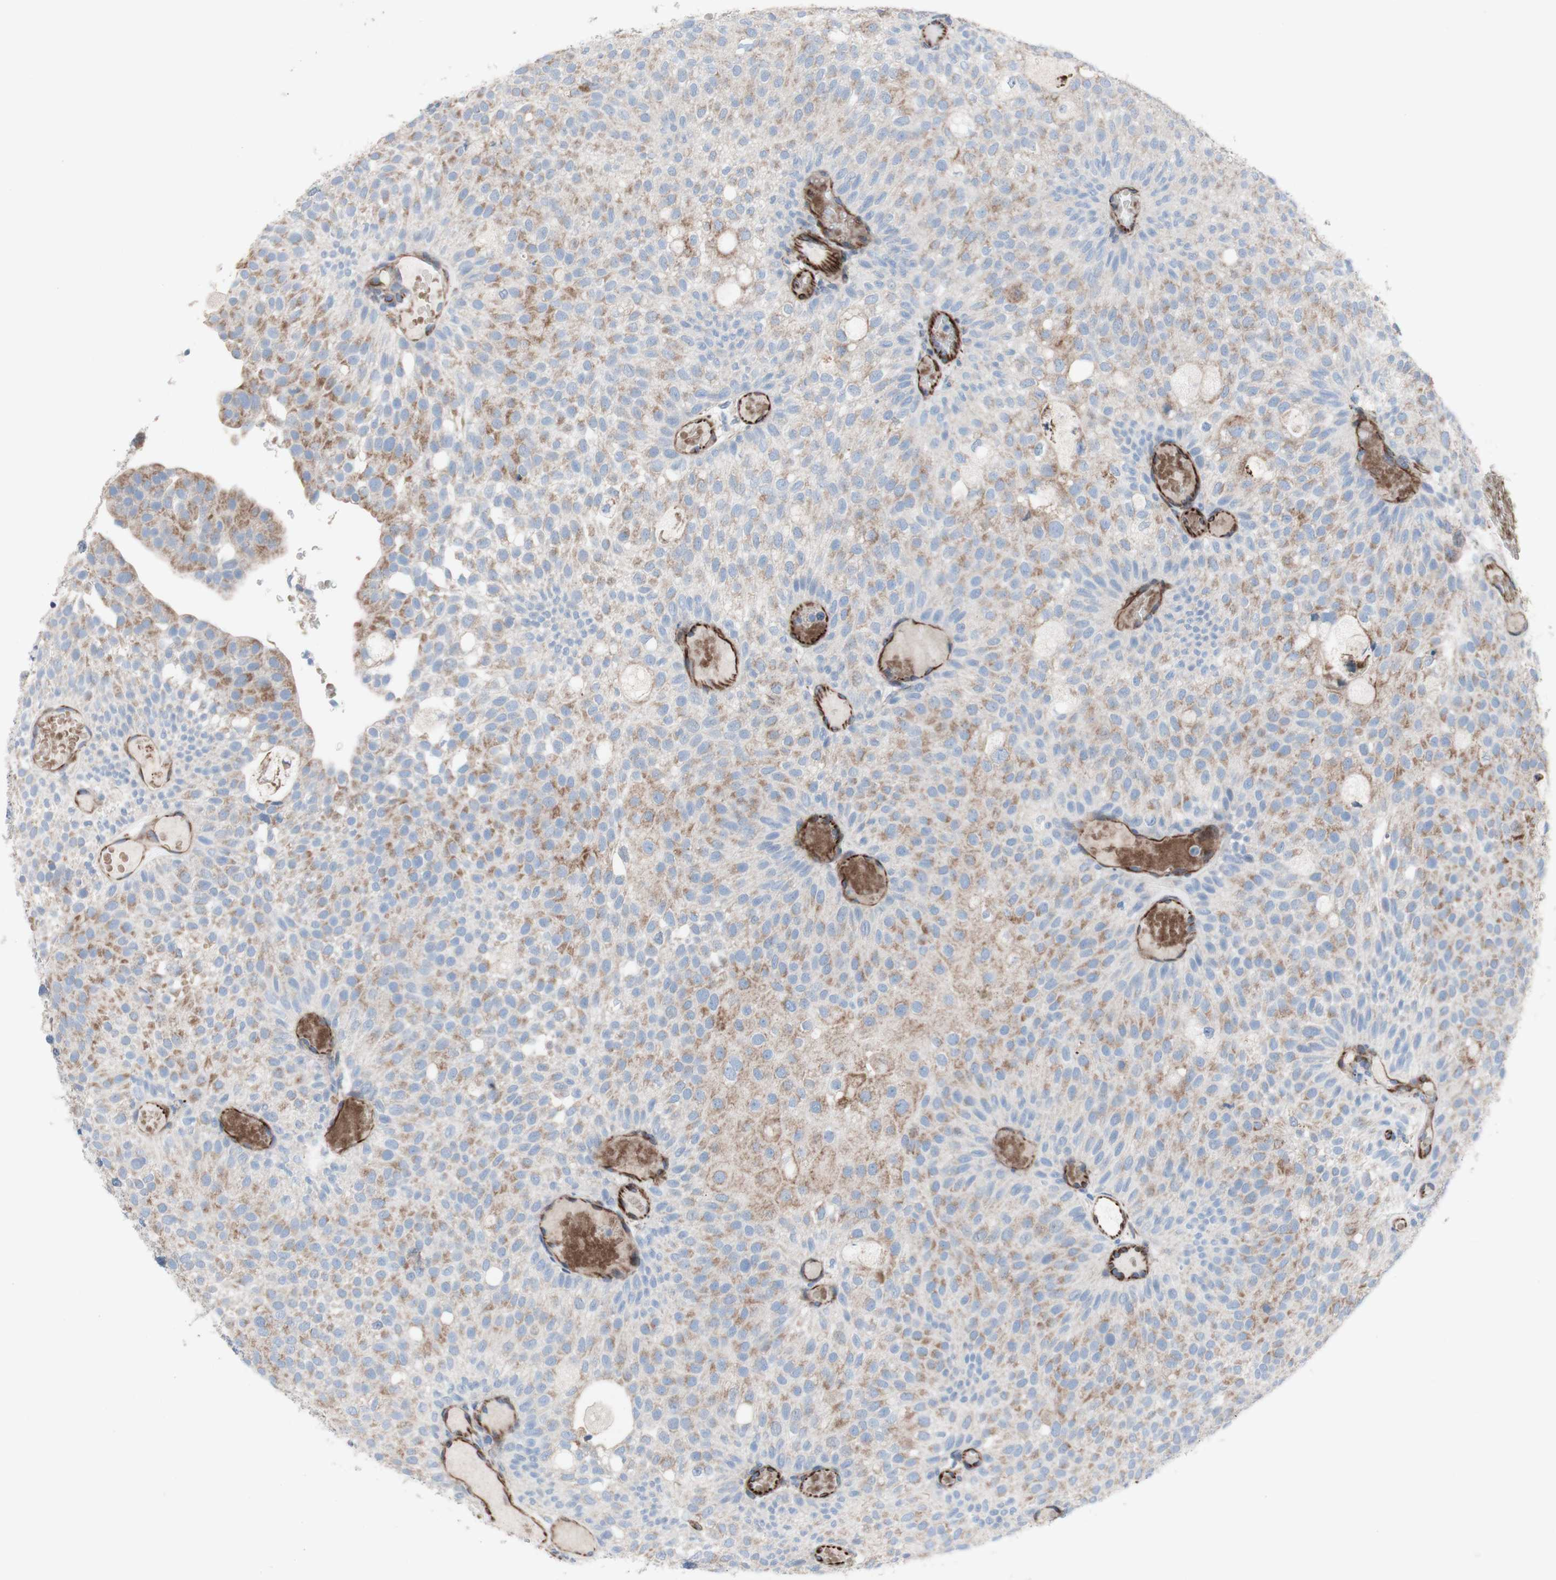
{"staining": {"intensity": "weak", "quantity": "25%-75%", "location": "cytoplasmic/membranous"}, "tissue": "urothelial cancer", "cell_type": "Tumor cells", "image_type": "cancer", "snomed": [{"axis": "morphology", "description": "Urothelial carcinoma, Low grade"}, {"axis": "topography", "description": "Urinary bladder"}], "caption": "Weak cytoplasmic/membranous protein expression is seen in about 25%-75% of tumor cells in low-grade urothelial carcinoma.", "gene": "AGPAT5", "patient": {"sex": "male", "age": 78}}